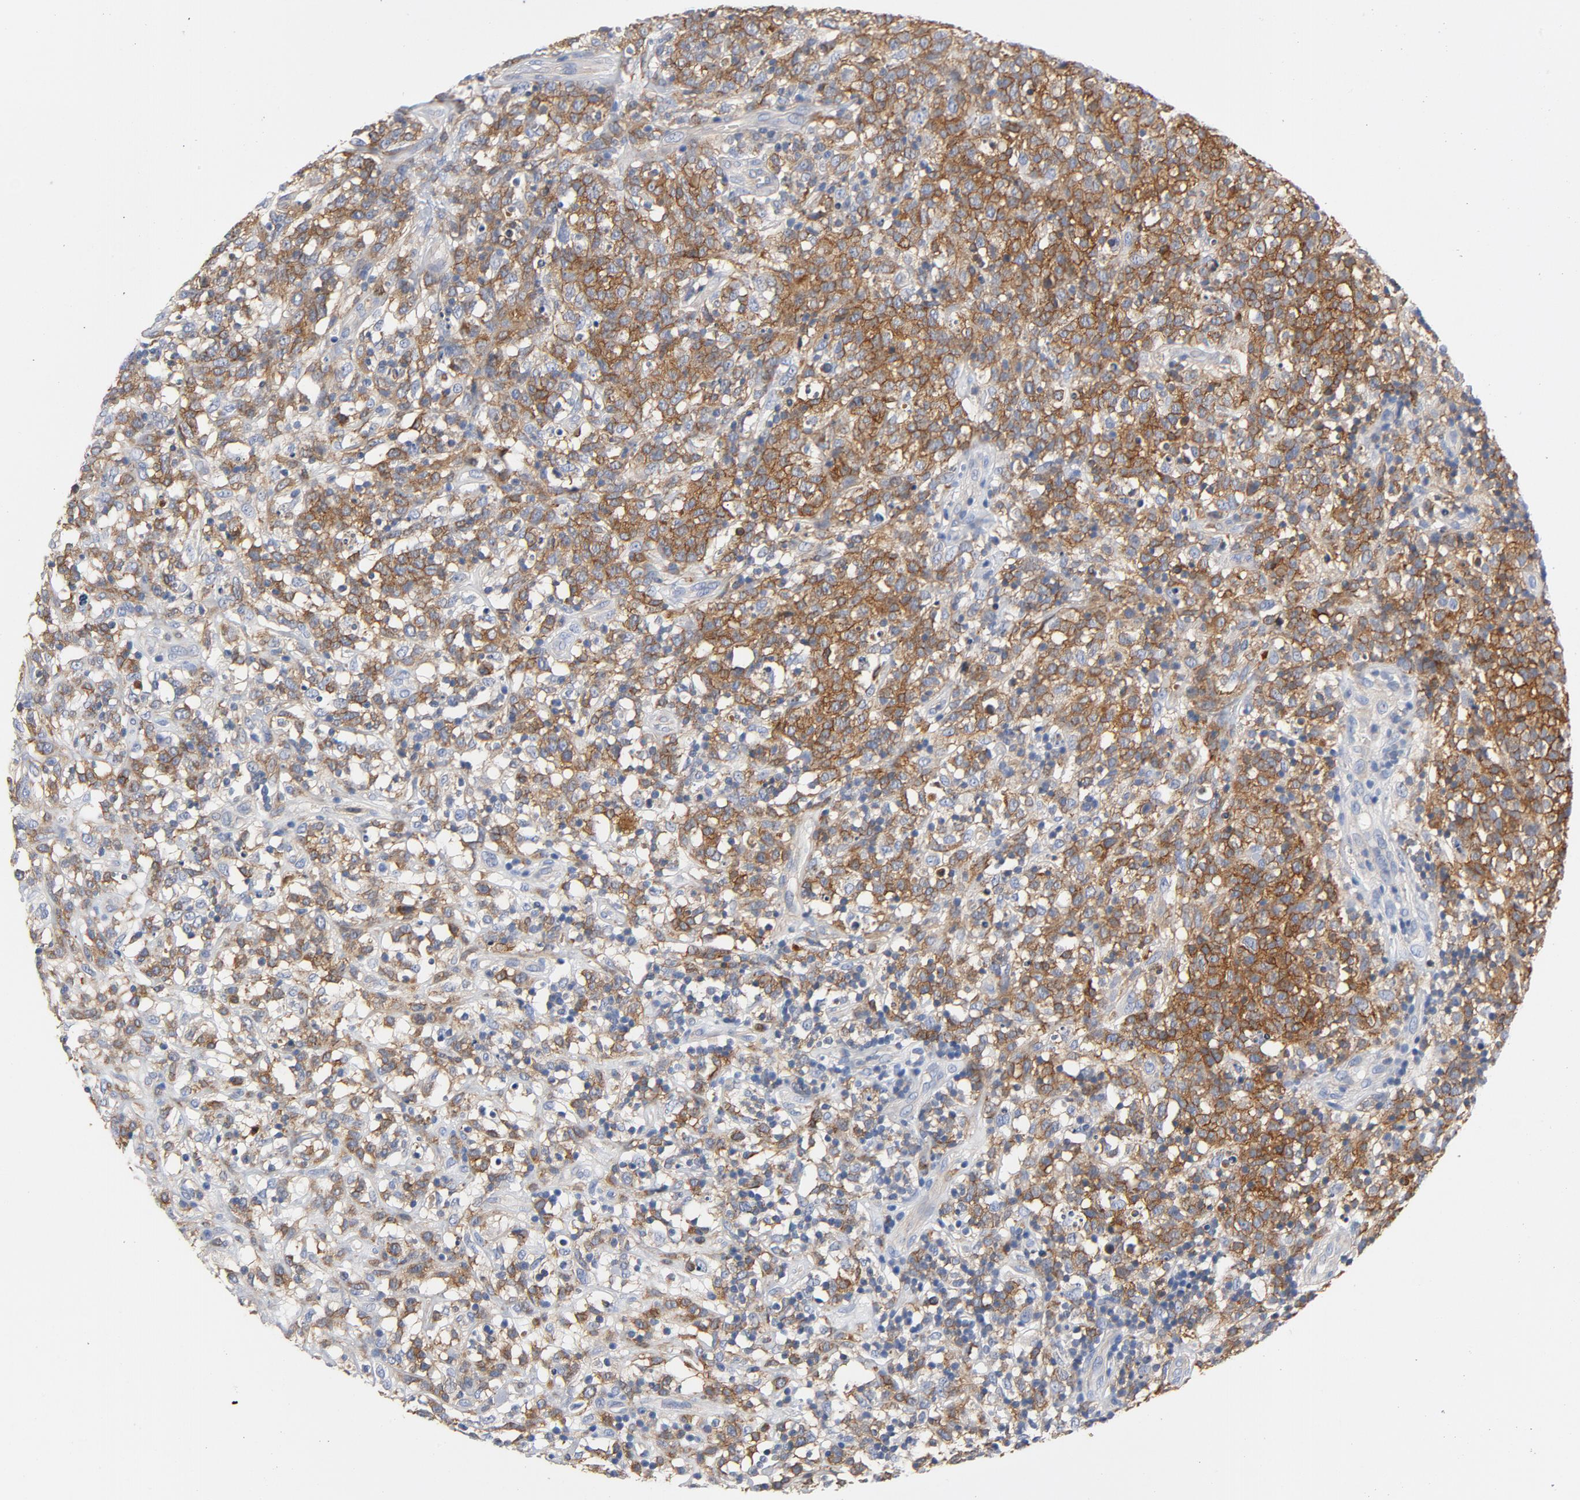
{"staining": {"intensity": "moderate", "quantity": ">75%", "location": "cytoplasmic/membranous"}, "tissue": "lymphoma", "cell_type": "Tumor cells", "image_type": "cancer", "snomed": [{"axis": "morphology", "description": "Malignant lymphoma, non-Hodgkin's type, High grade"}, {"axis": "topography", "description": "Lymph node"}], "caption": "Lymphoma stained with a protein marker shows moderate staining in tumor cells.", "gene": "SRC", "patient": {"sex": "female", "age": 73}}